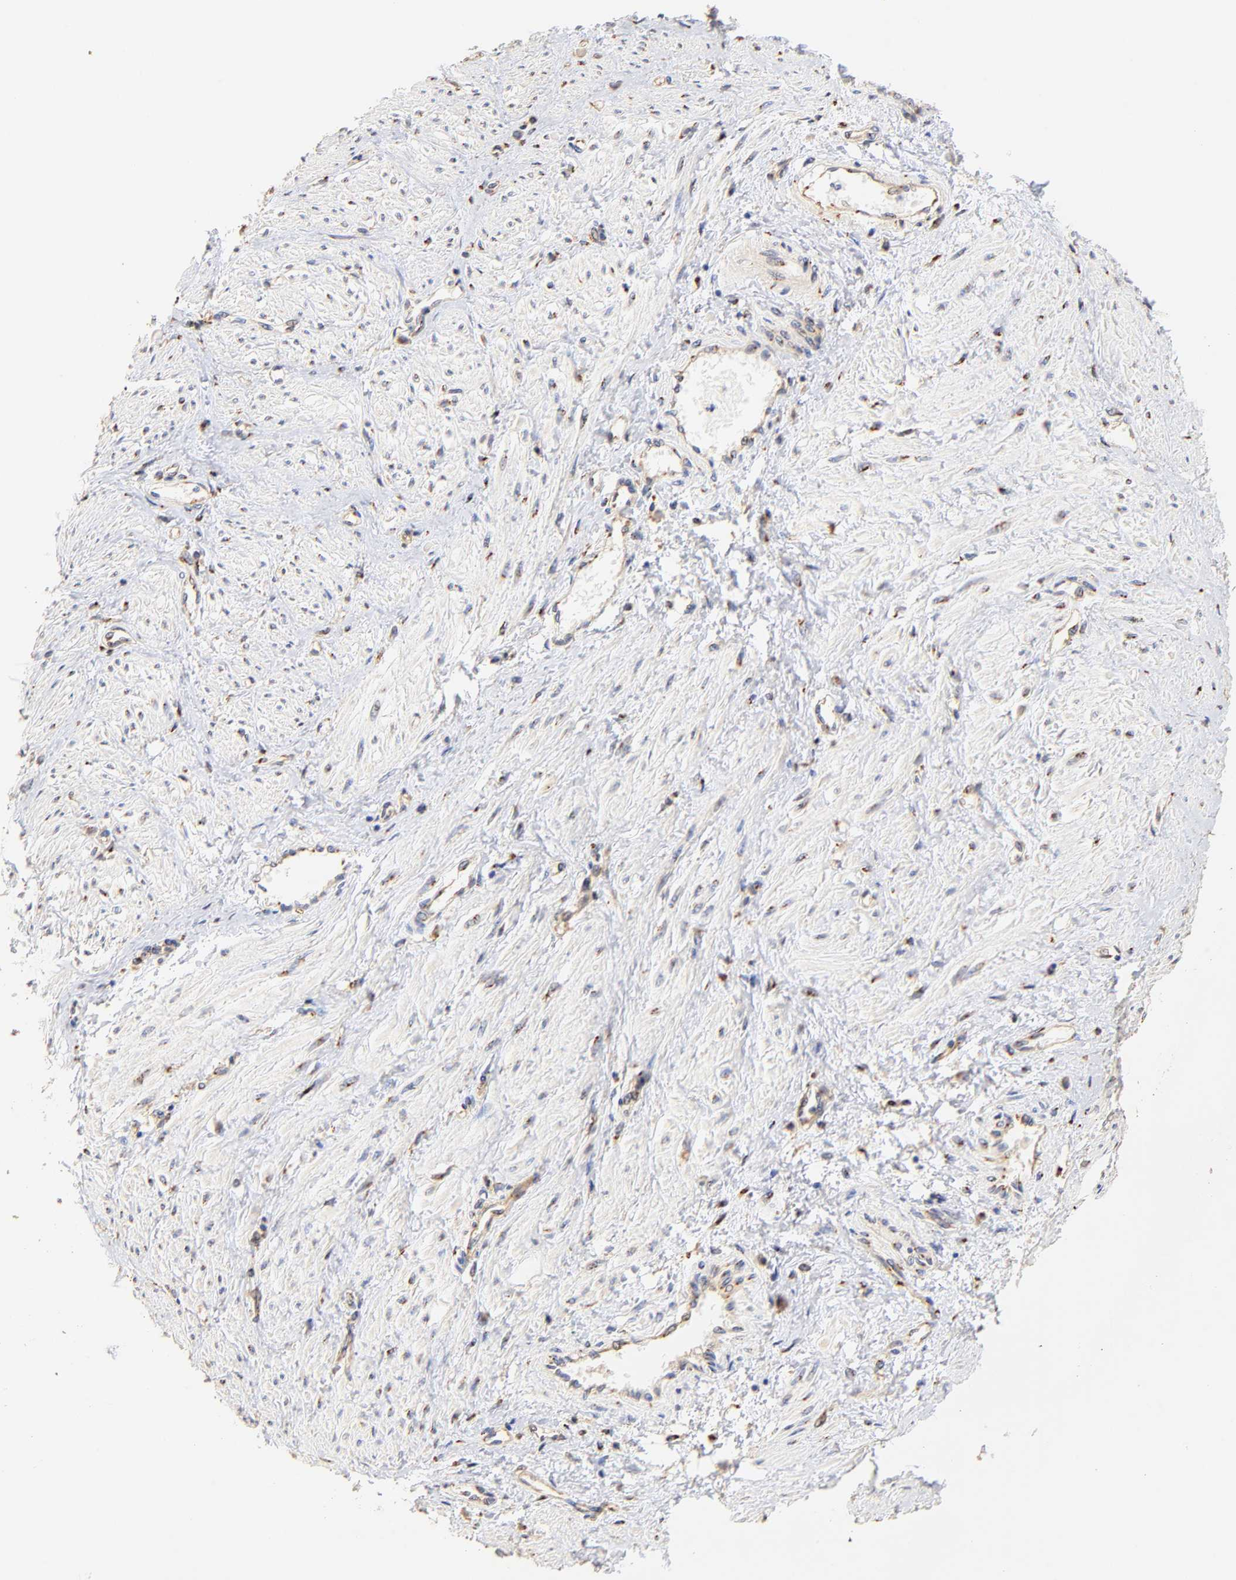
{"staining": {"intensity": "negative", "quantity": "none", "location": "none"}, "tissue": "smooth muscle", "cell_type": "Smooth muscle cells", "image_type": "normal", "snomed": [{"axis": "morphology", "description": "Normal tissue, NOS"}, {"axis": "topography", "description": "Smooth muscle"}, {"axis": "topography", "description": "Uterus"}], "caption": "Immunohistochemistry (IHC) of unremarkable human smooth muscle exhibits no expression in smooth muscle cells.", "gene": "FMNL3", "patient": {"sex": "female", "age": 39}}